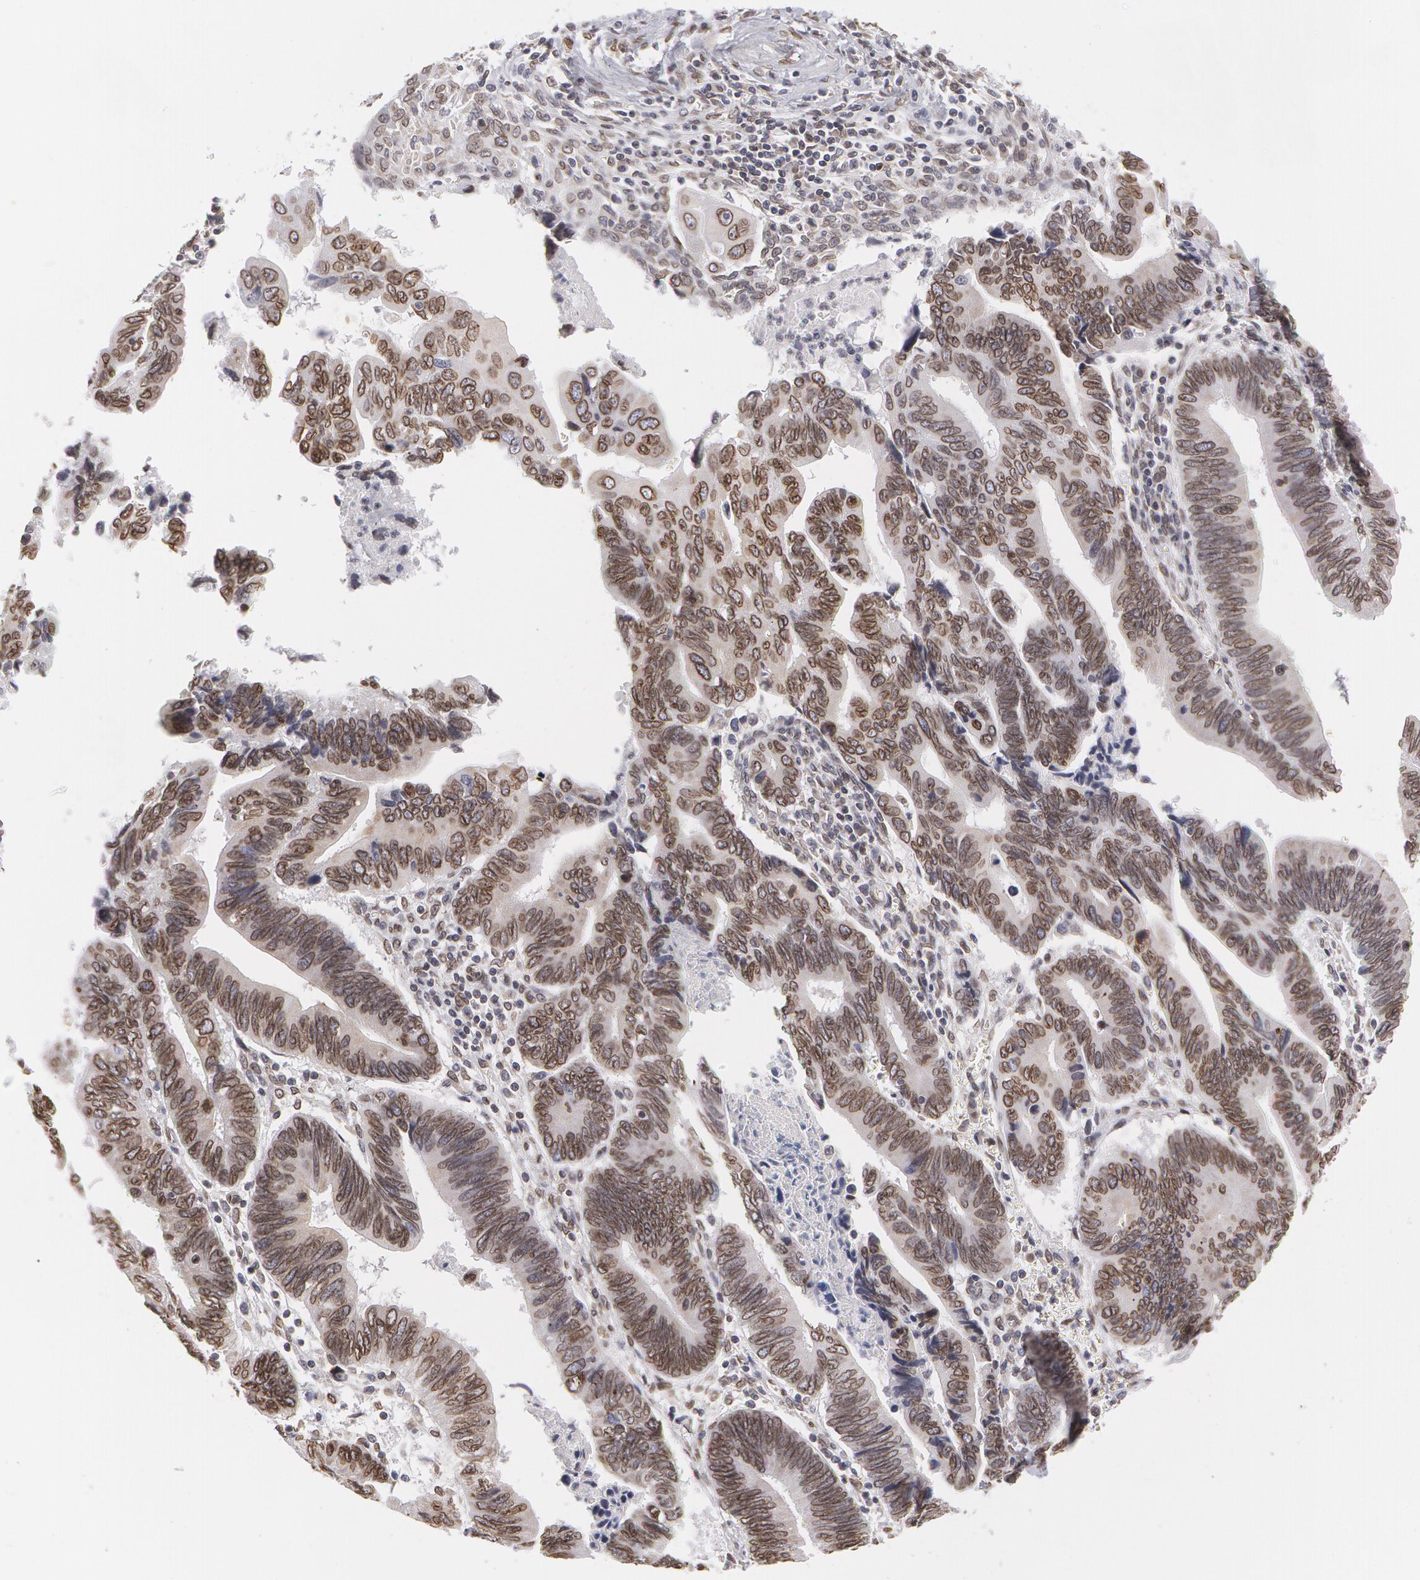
{"staining": {"intensity": "moderate", "quantity": ">75%", "location": "nuclear"}, "tissue": "pancreatic cancer", "cell_type": "Tumor cells", "image_type": "cancer", "snomed": [{"axis": "morphology", "description": "Adenocarcinoma, NOS"}, {"axis": "topography", "description": "Pancreas"}], "caption": "Pancreatic cancer was stained to show a protein in brown. There is medium levels of moderate nuclear expression in about >75% of tumor cells.", "gene": "EMD", "patient": {"sex": "female", "age": 70}}